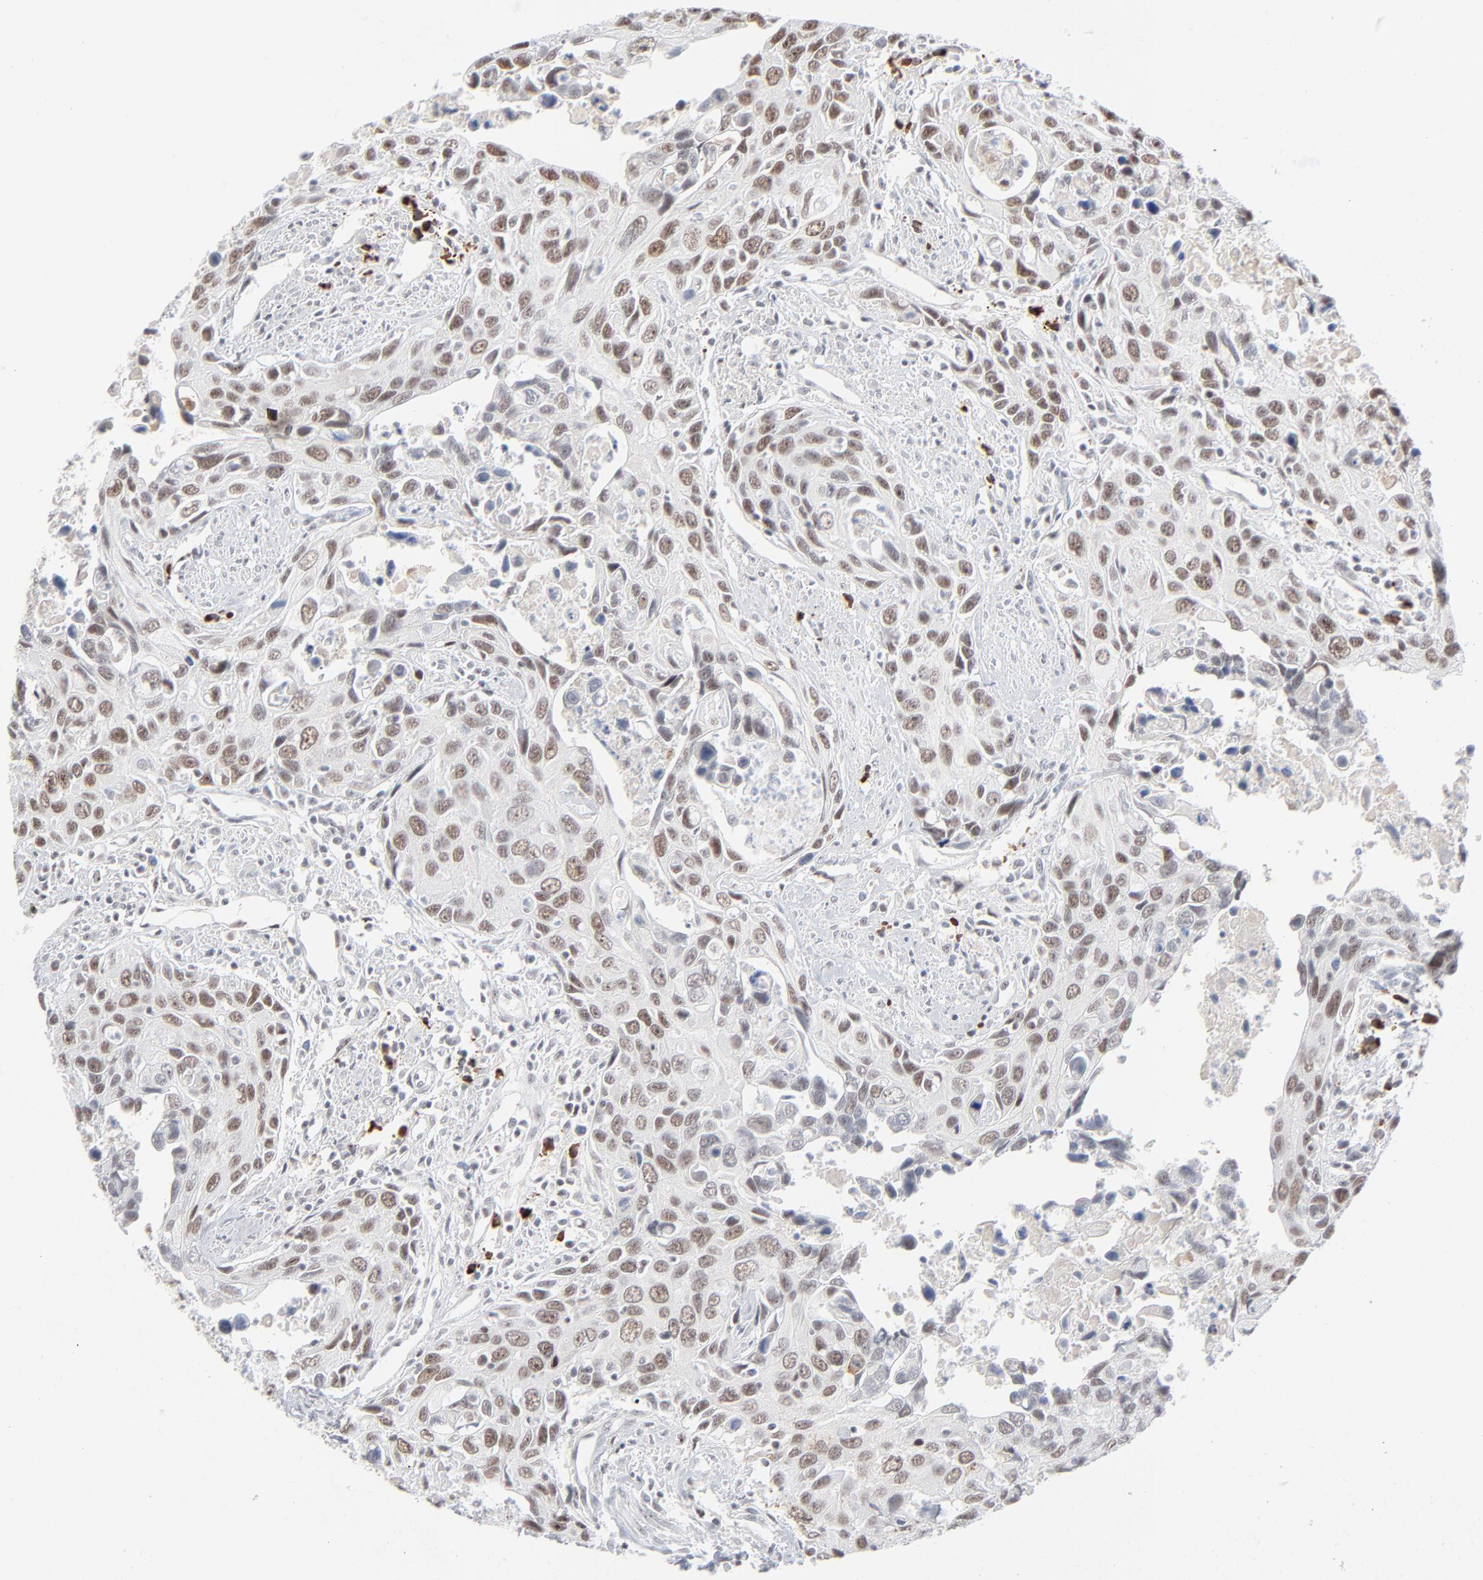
{"staining": {"intensity": "weak", "quantity": ">75%", "location": "nuclear"}, "tissue": "urothelial cancer", "cell_type": "Tumor cells", "image_type": "cancer", "snomed": [{"axis": "morphology", "description": "Urothelial carcinoma, High grade"}, {"axis": "topography", "description": "Urinary bladder"}], "caption": "The immunohistochemical stain highlights weak nuclear expression in tumor cells of urothelial cancer tissue.", "gene": "MPHOSPH6", "patient": {"sex": "male", "age": 71}}